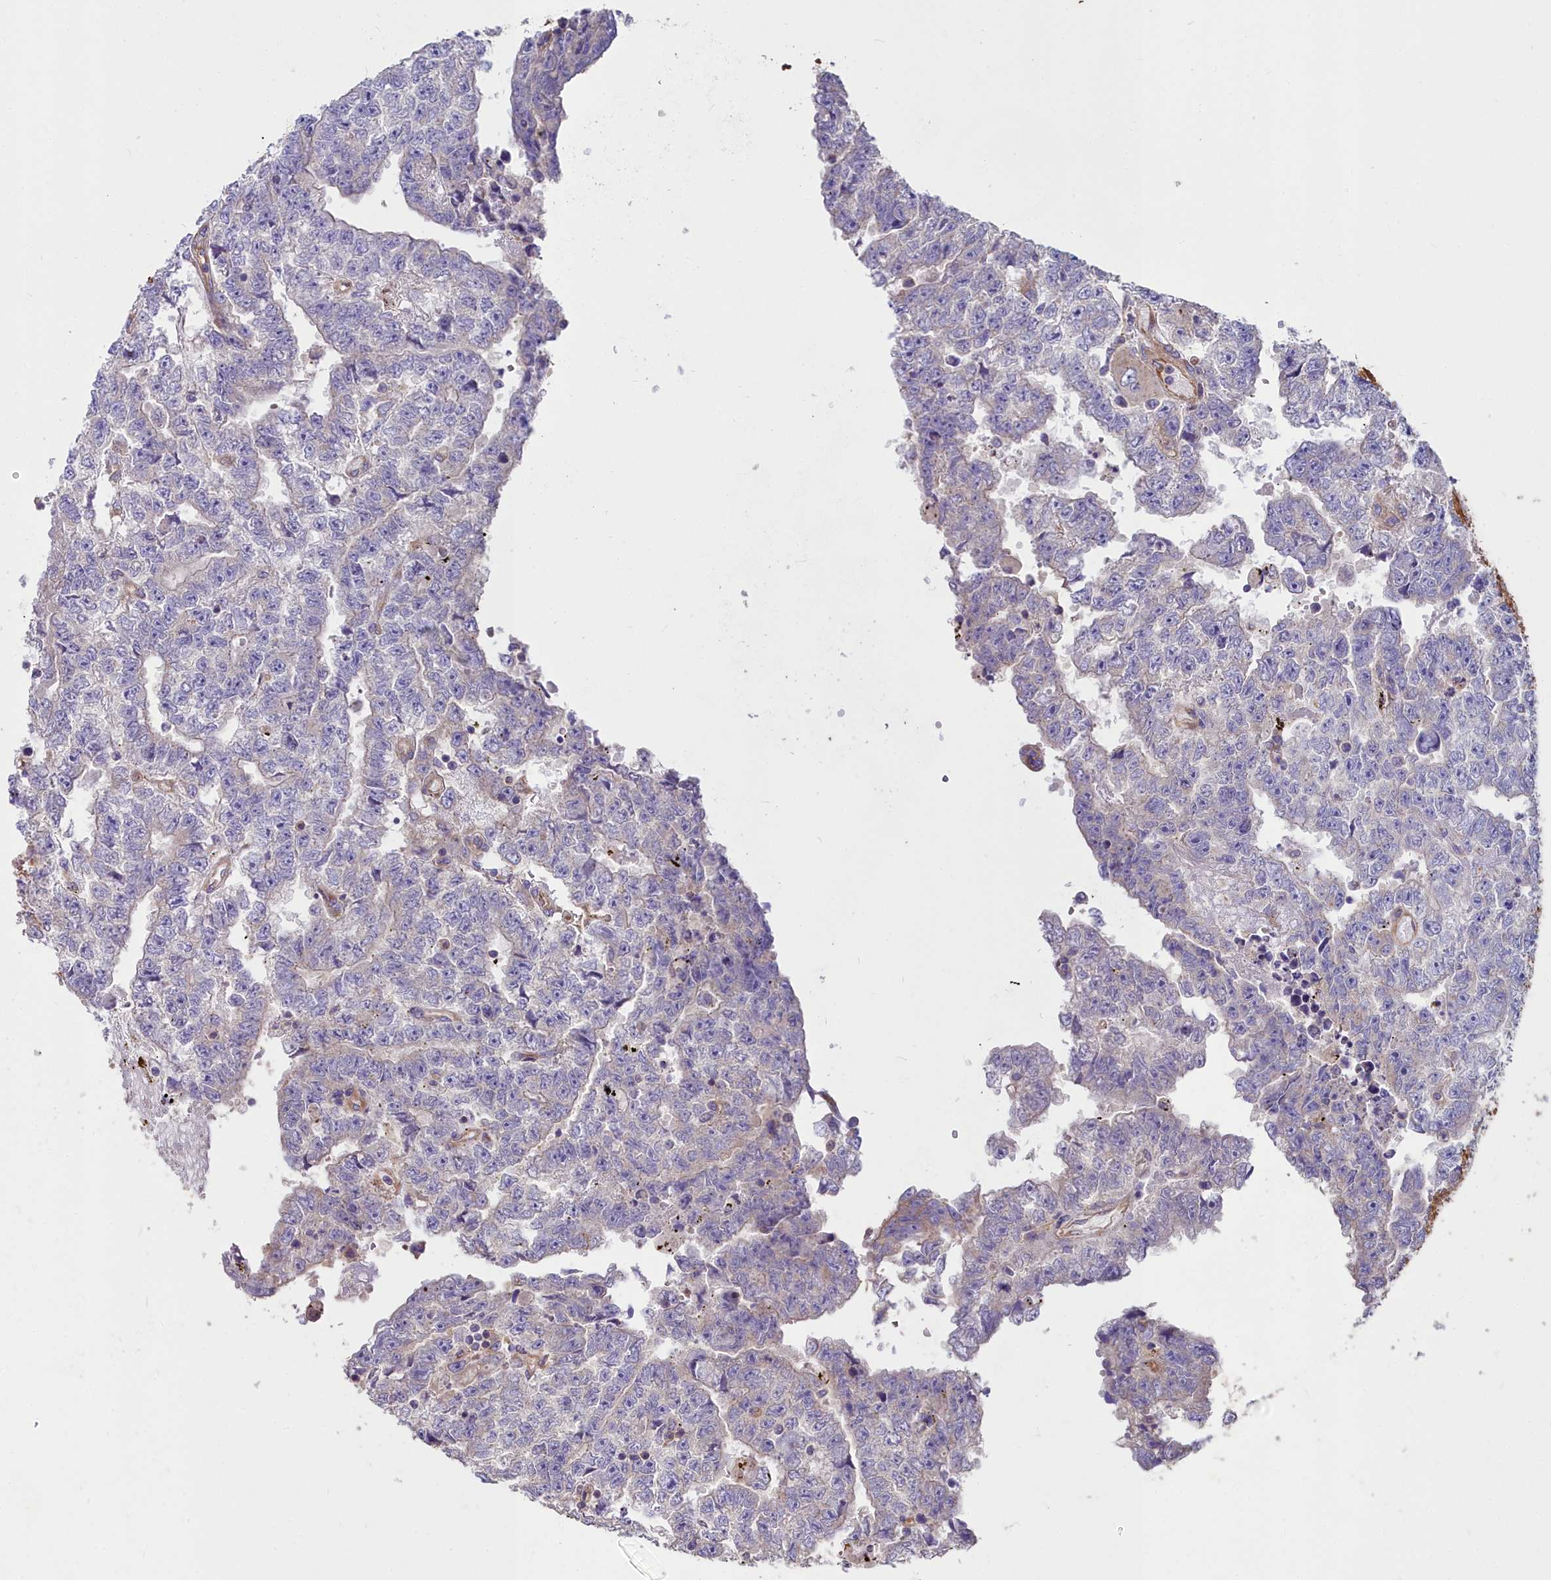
{"staining": {"intensity": "negative", "quantity": "none", "location": "none"}, "tissue": "testis cancer", "cell_type": "Tumor cells", "image_type": "cancer", "snomed": [{"axis": "morphology", "description": "Carcinoma, Embryonal, NOS"}, {"axis": "topography", "description": "Testis"}], "caption": "Immunohistochemical staining of human testis embryonal carcinoma displays no significant expression in tumor cells.", "gene": "DCTN3", "patient": {"sex": "male", "age": 25}}